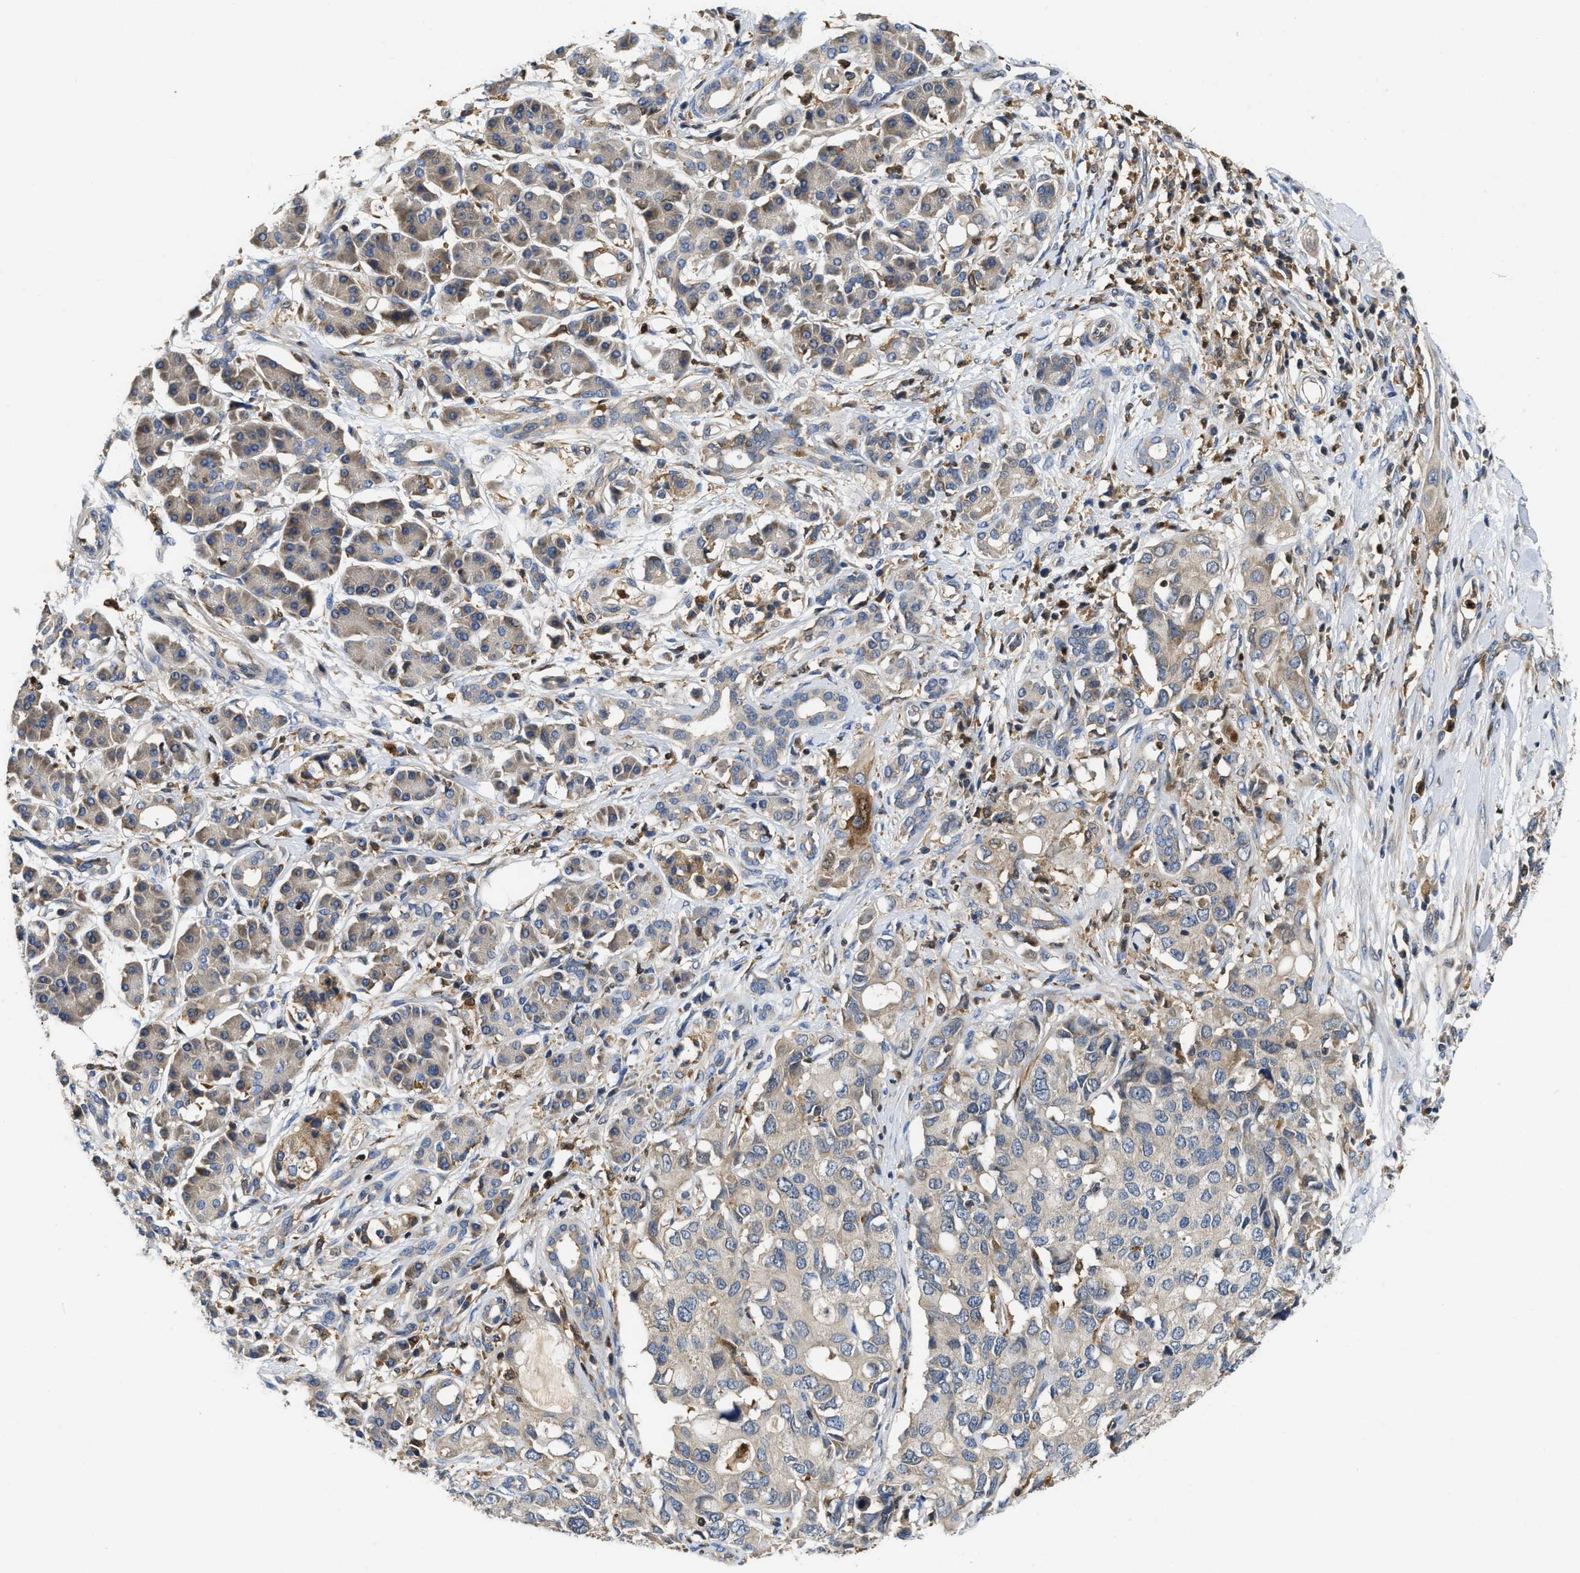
{"staining": {"intensity": "weak", "quantity": "<25%", "location": "cytoplasmic/membranous"}, "tissue": "pancreatic cancer", "cell_type": "Tumor cells", "image_type": "cancer", "snomed": [{"axis": "morphology", "description": "Adenocarcinoma, NOS"}, {"axis": "topography", "description": "Pancreas"}], "caption": "A high-resolution histopathology image shows immunohistochemistry staining of pancreatic cancer (adenocarcinoma), which exhibits no significant positivity in tumor cells.", "gene": "OSTF1", "patient": {"sex": "female", "age": 56}}